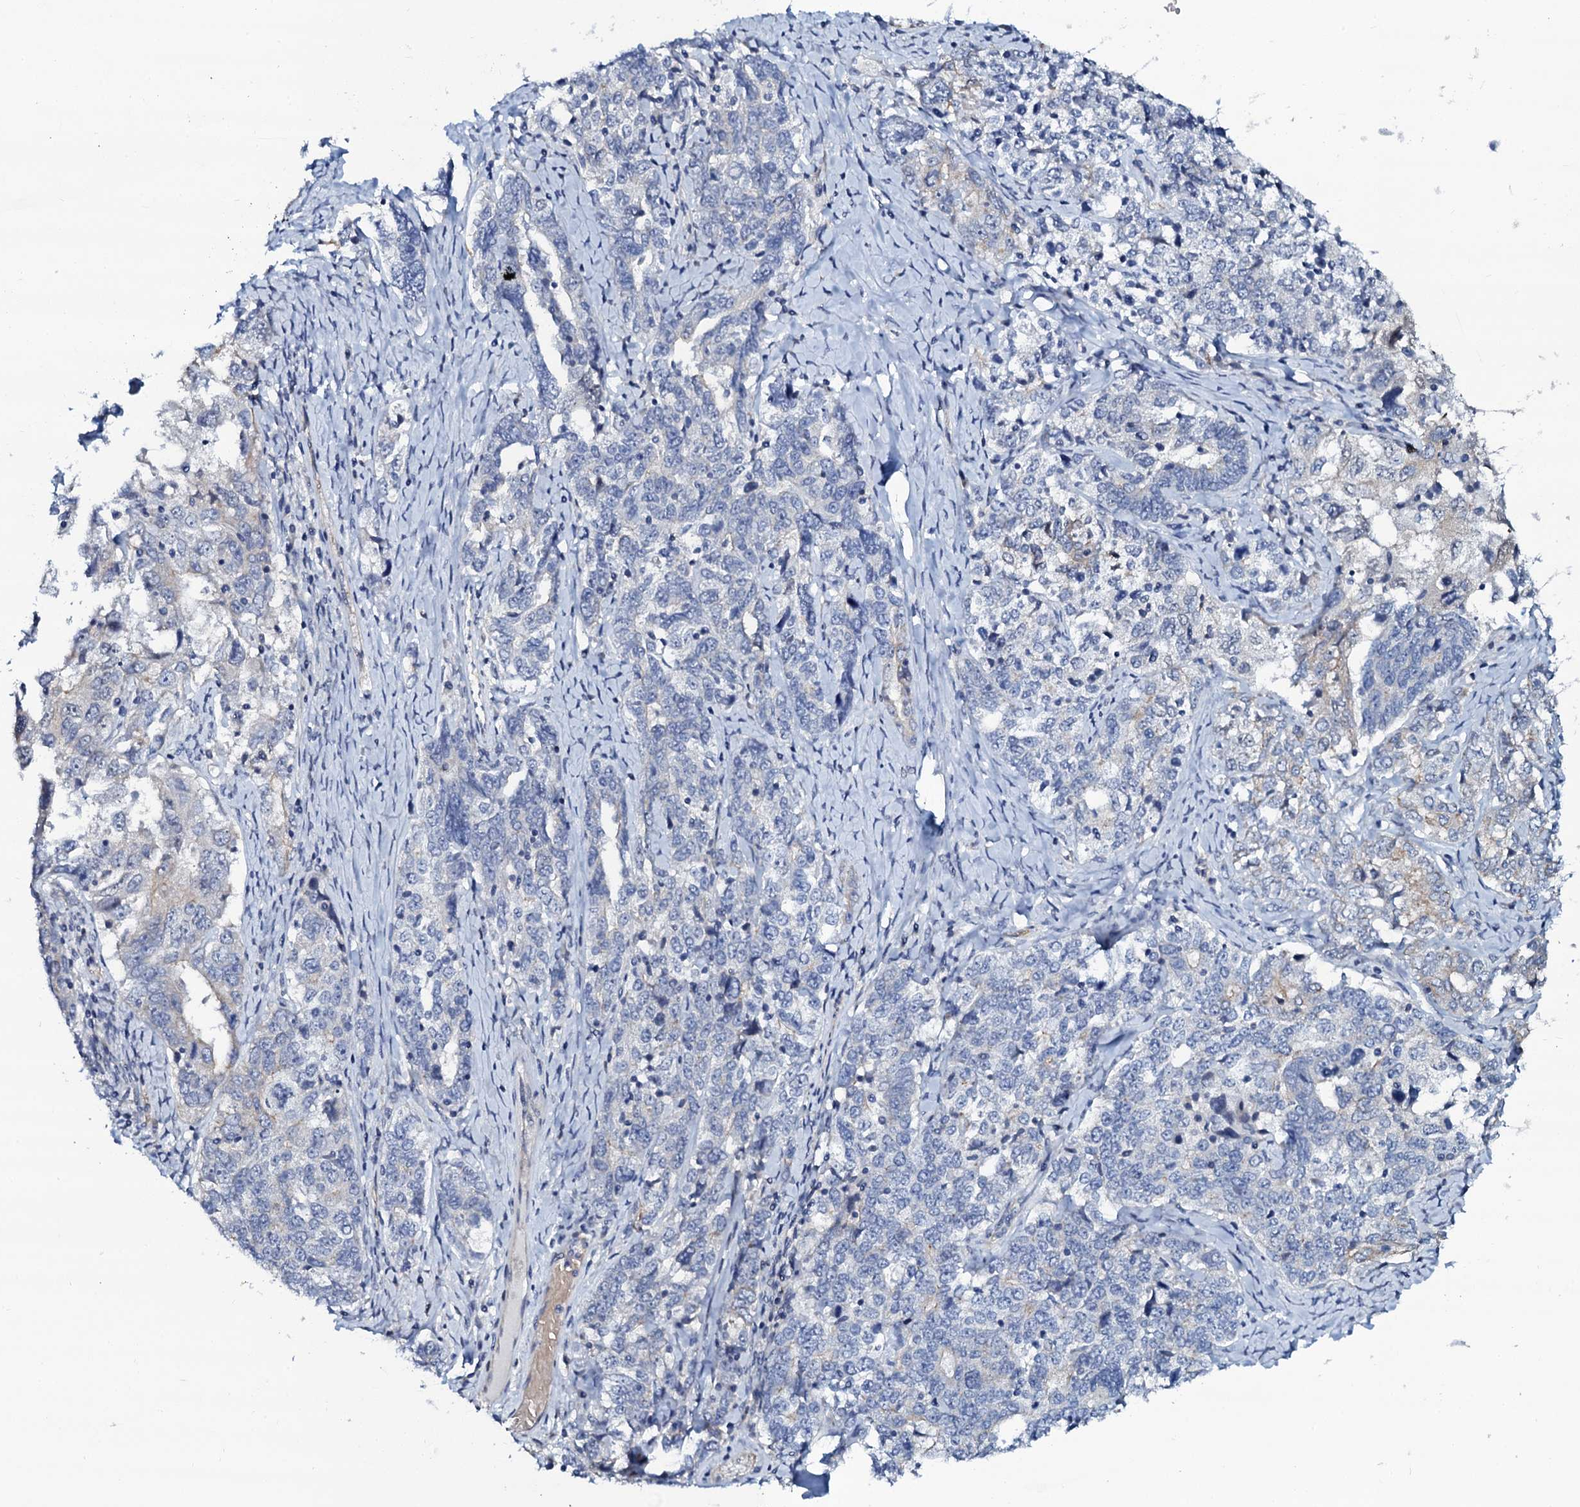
{"staining": {"intensity": "negative", "quantity": "none", "location": "none"}, "tissue": "ovarian cancer", "cell_type": "Tumor cells", "image_type": "cancer", "snomed": [{"axis": "morphology", "description": "Carcinoma, endometroid"}, {"axis": "topography", "description": "Ovary"}], "caption": "A photomicrograph of human ovarian cancer is negative for staining in tumor cells. The staining is performed using DAB (3,3'-diaminobenzidine) brown chromogen with nuclei counter-stained in using hematoxylin.", "gene": "C10orf88", "patient": {"sex": "female", "age": 62}}